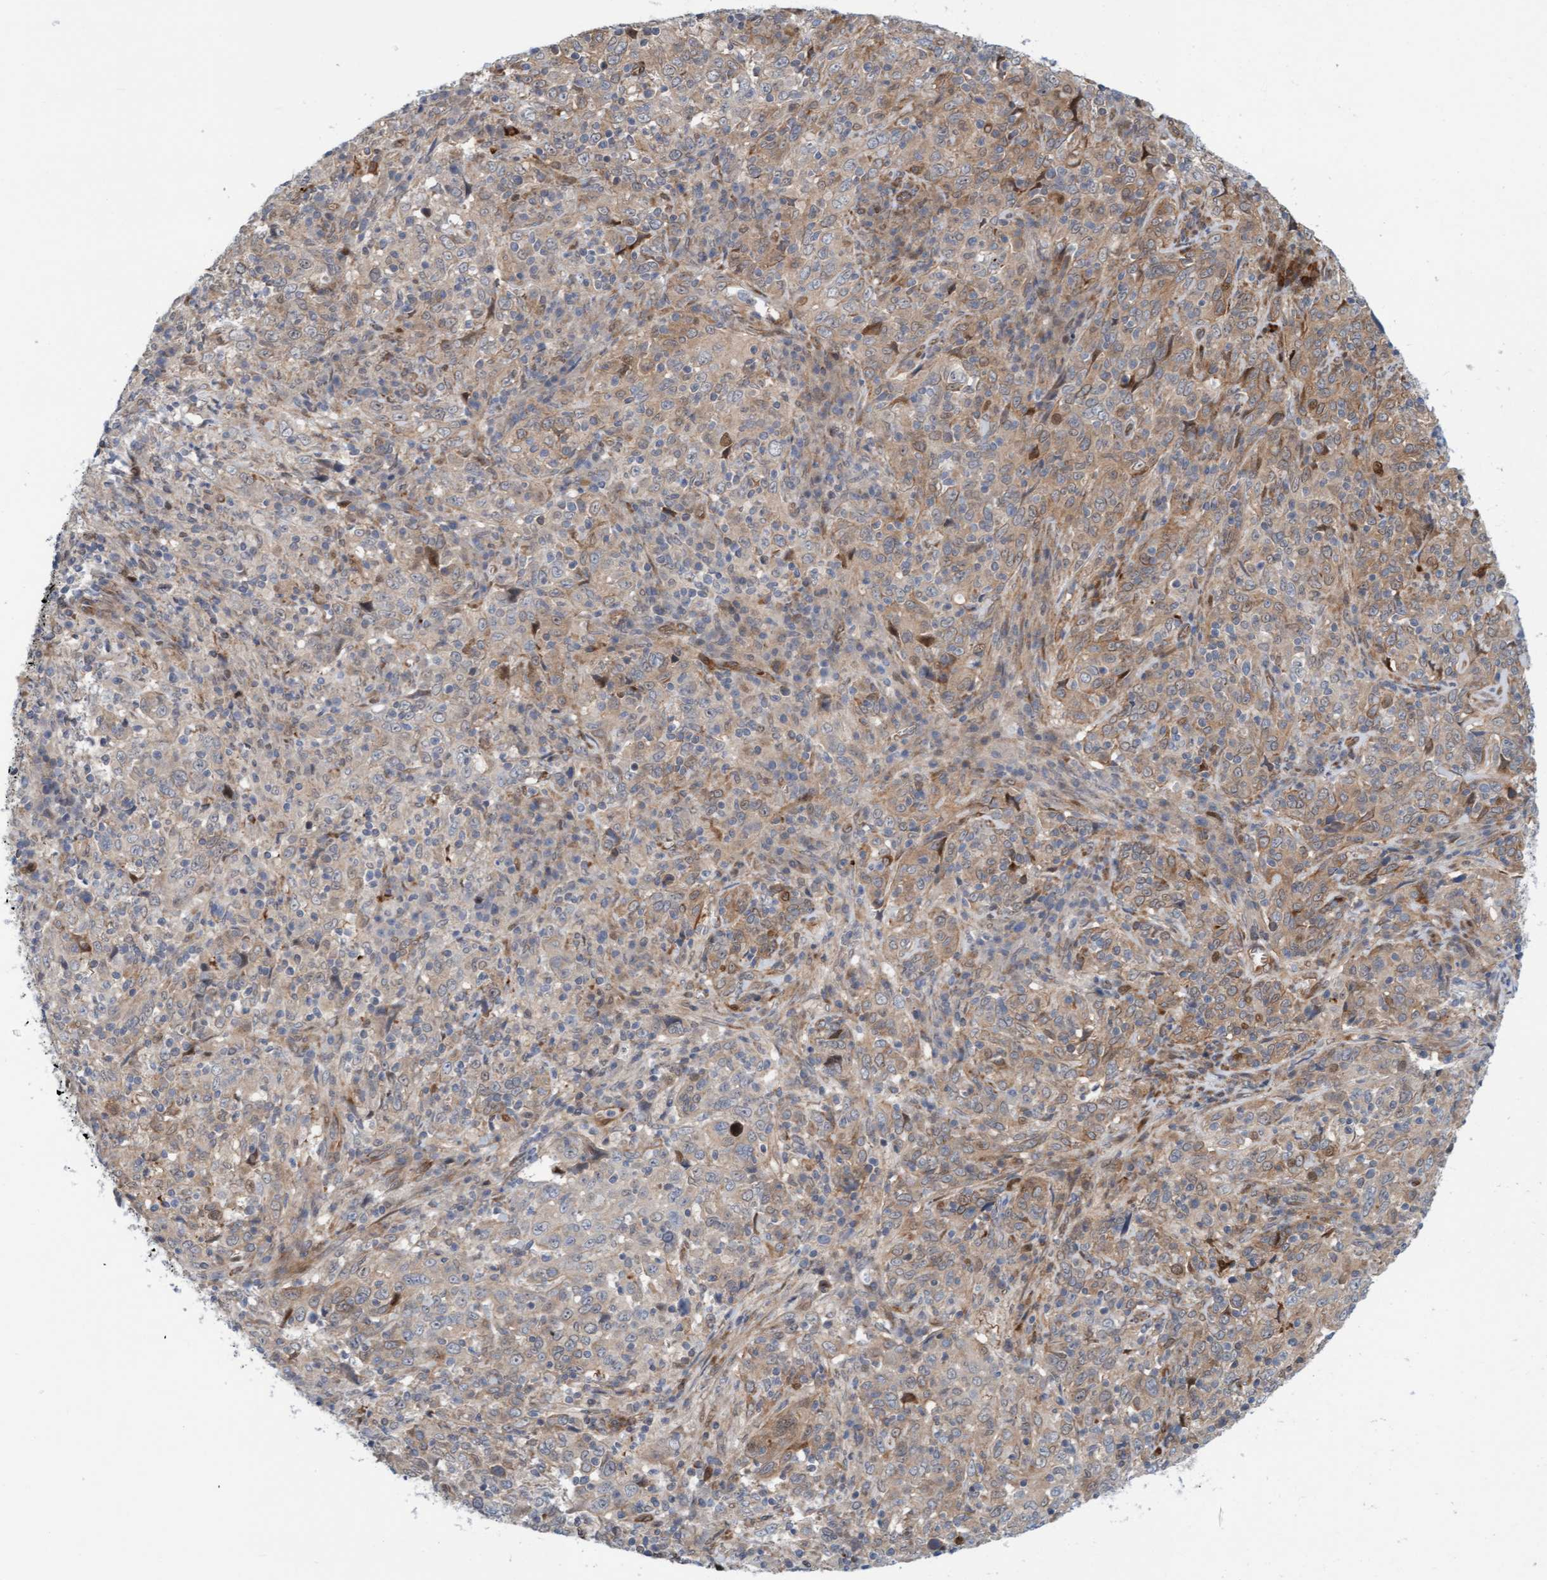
{"staining": {"intensity": "weak", "quantity": ">75%", "location": "cytoplasmic/membranous"}, "tissue": "cervical cancer", "cell_type": "Tumor cells", "image_type": "cancer", "snomed": [{"axis": "morphology", "description": "Squamous cell carcinoma, NOS"}, {"axis": "topography", "description": "Cervix"}], "caption": "Weak cytoplasmic/membranous staining is present in approximately >75% of tumor cells in squamous cell carcinoma (cervical).", "gene": "EIF4EBP1", "patient": {"sex": "female", "age": 46}}